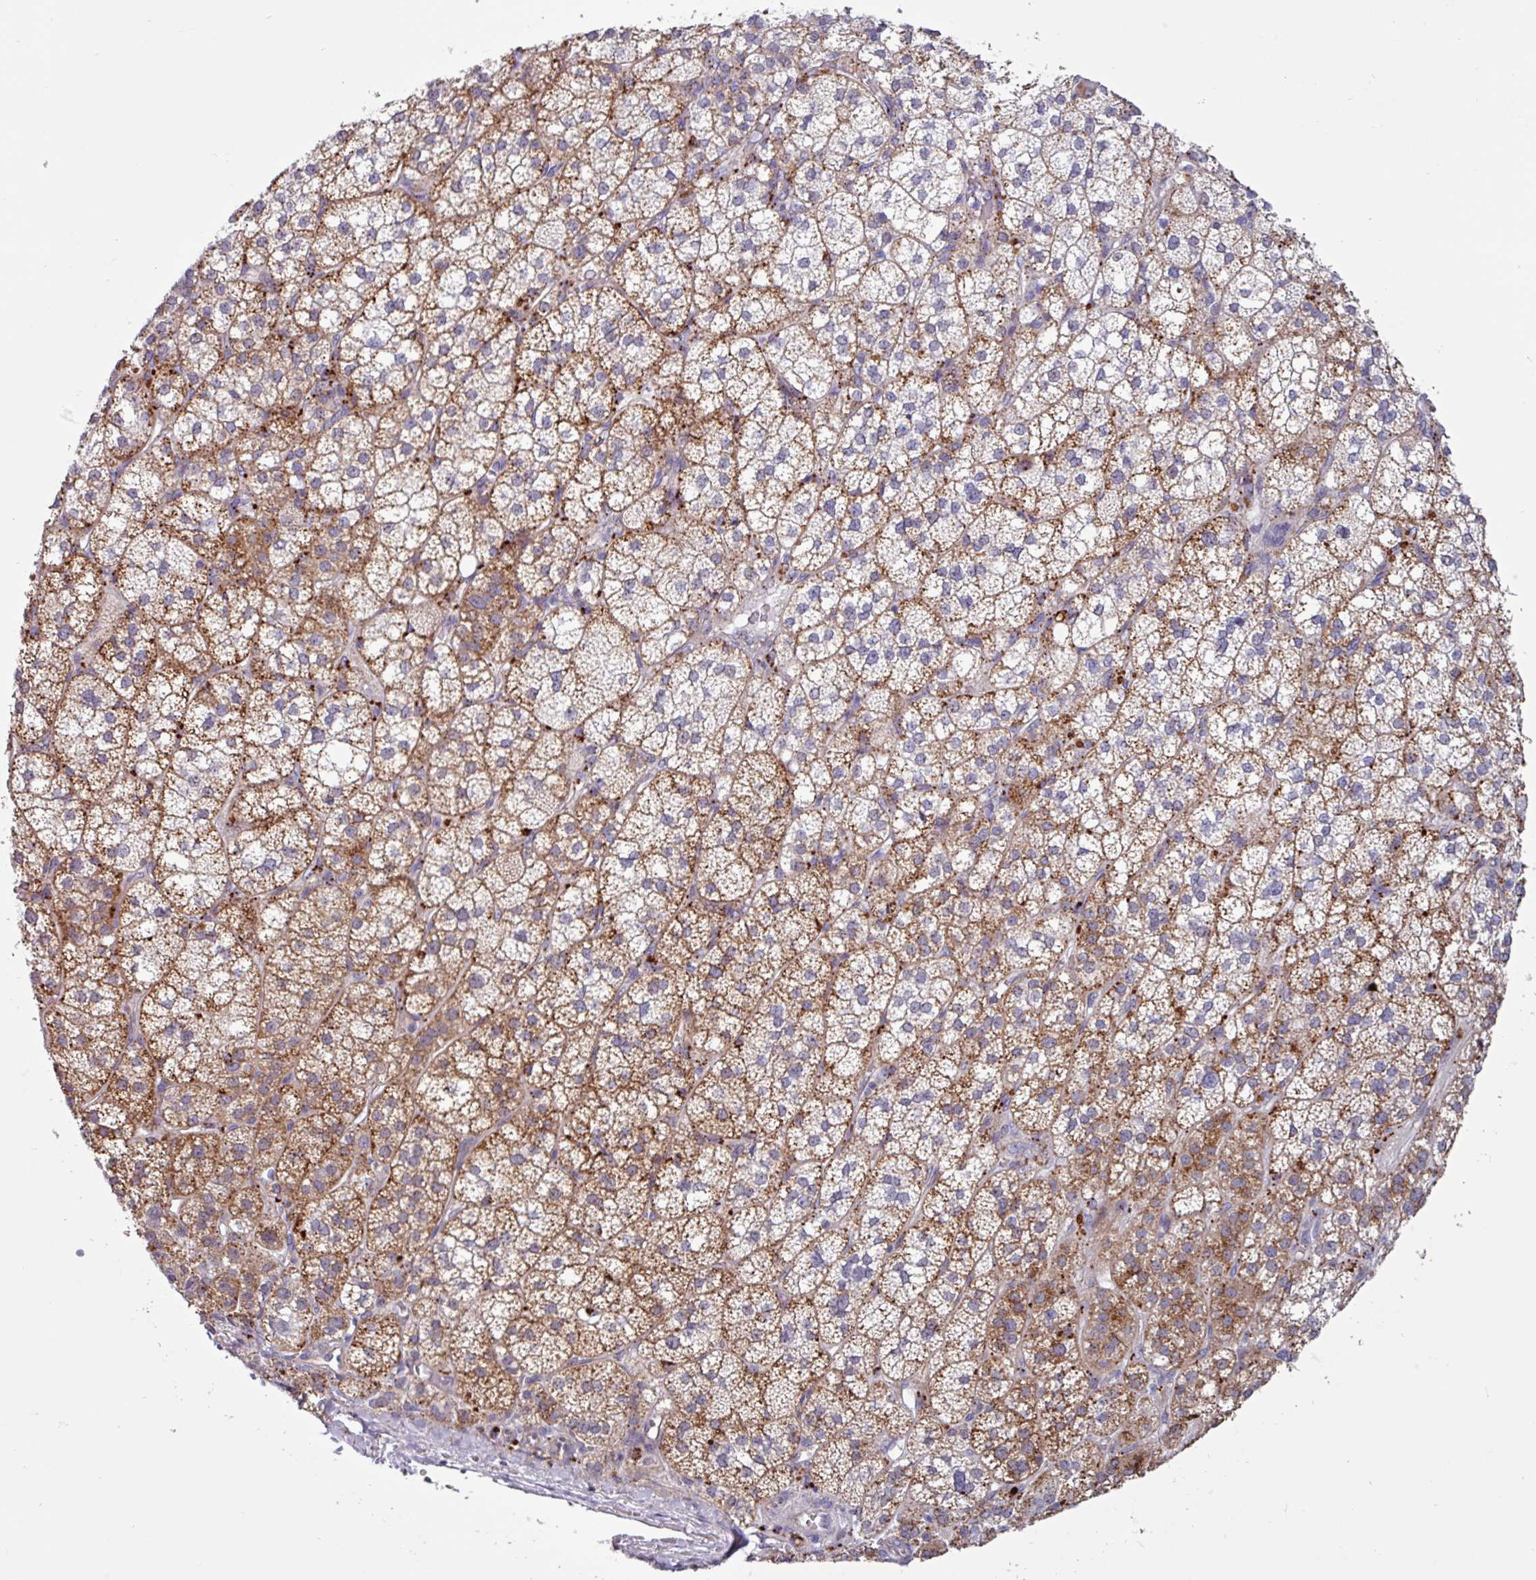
{"staining": {"intensity": "strong", "quantity": ">75%", "location": "cytoplasmic/membranous"}, "tissue": "adrenal gland", "cell_type": "Glandular cells", "image_type": "normal", "snomed": [{"axis": "morphology", "description": "Normal tissue, NOS"}, {"axis": "topography", "description": "Adrenal gland"}], "caption": "High-power microscopy captured an immunohistochemistry histopathology image of normal adrenal gland, revealing strong cytoplasmic/membranous staining in approximately >75% of glandular cells. Nuclei are stained in blue.", "gene": "AMIGO2", "patient": {"sex": "female", "age": 60}}